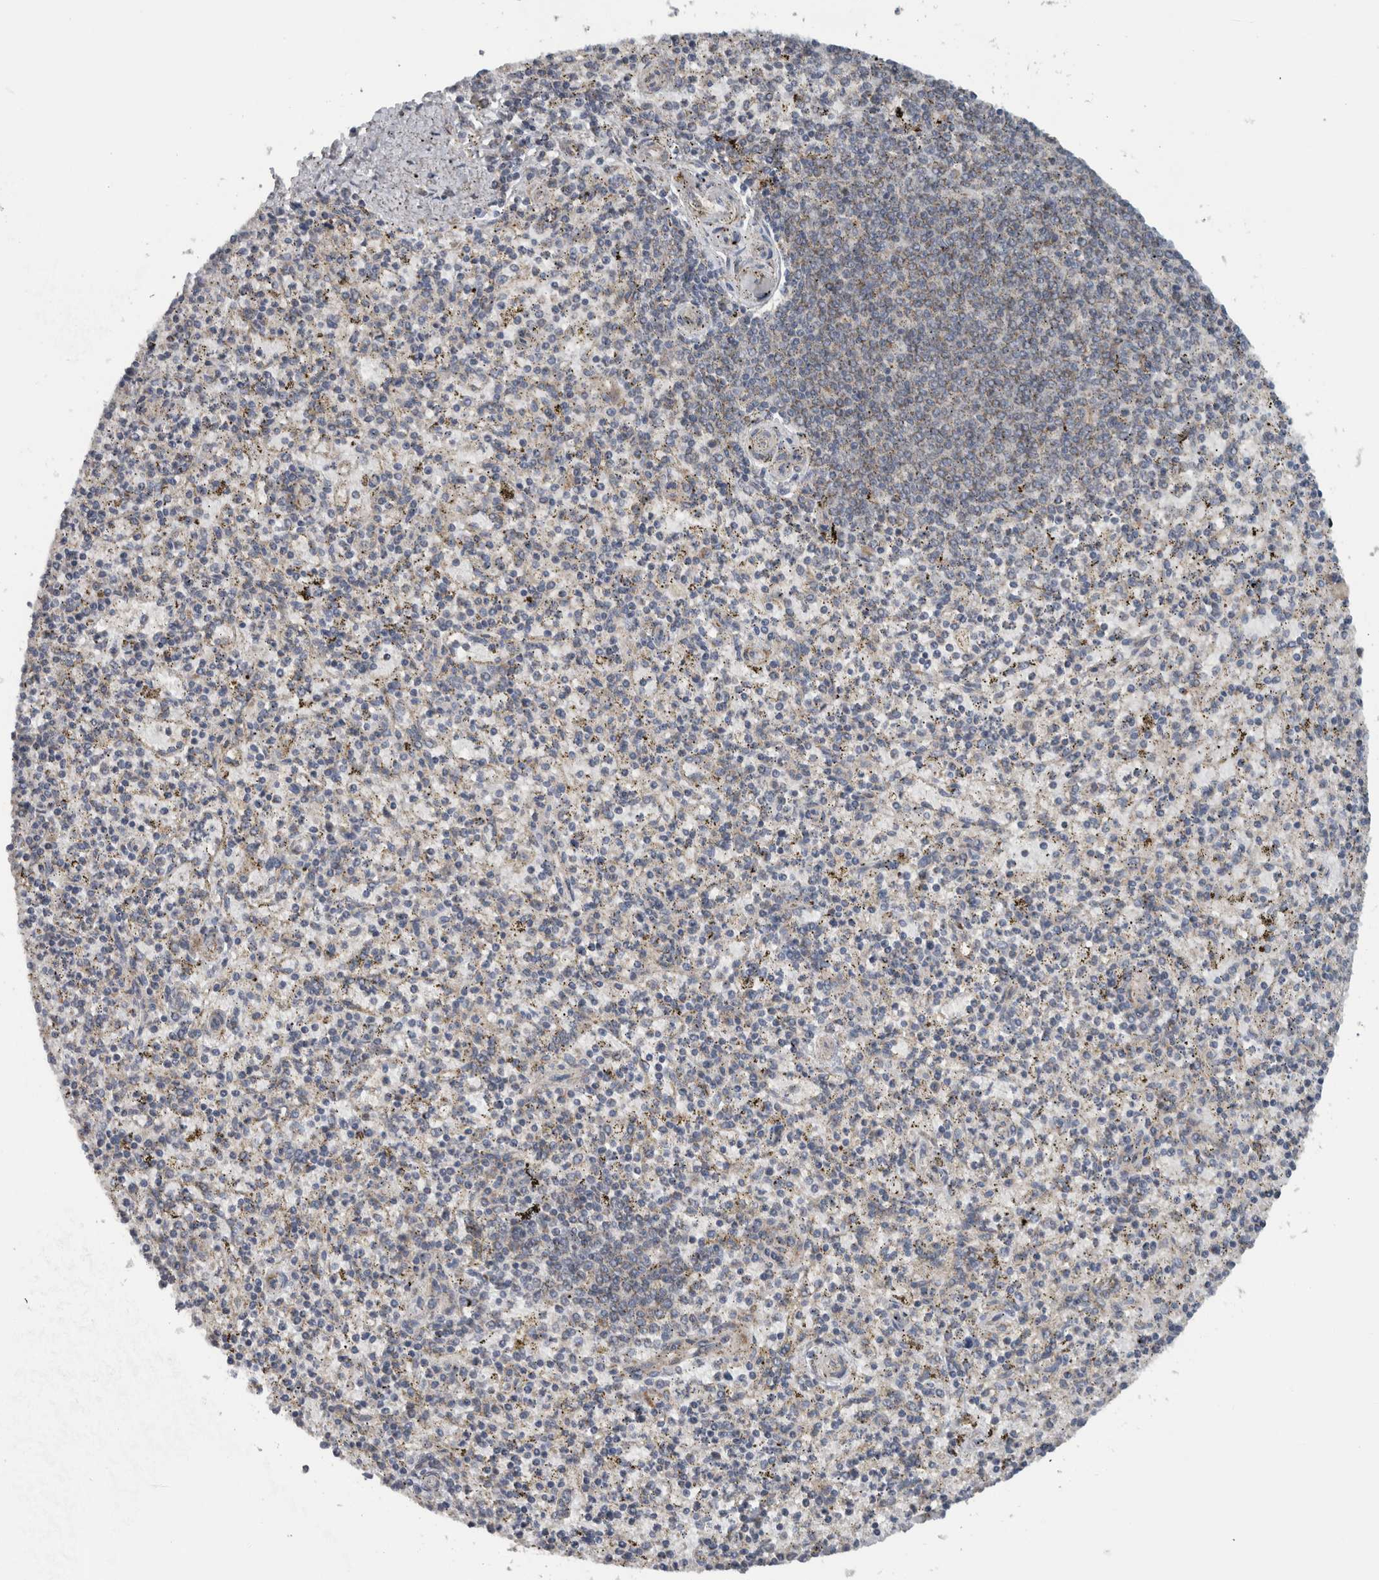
{"staining": {"intensity": "negative", "quantity": "none", "location": "none"}, "tissue": "spleen", "cell_type": "Cells in red pulp", "image_type": "normal", "snomed": [{"axis": "morphology", "description": "Normal tissue, NOS"}, {"axis": "topography", "description": "Spleen"}], "caption": "This micrograph is of benign spleen stained with IHC to label a protein in brown with the nuclei are counter-stained blue. There is no positivity in cells in red pulp.", "gene": "ARMC1", "patient": {"sex": "male", "age": 72}}